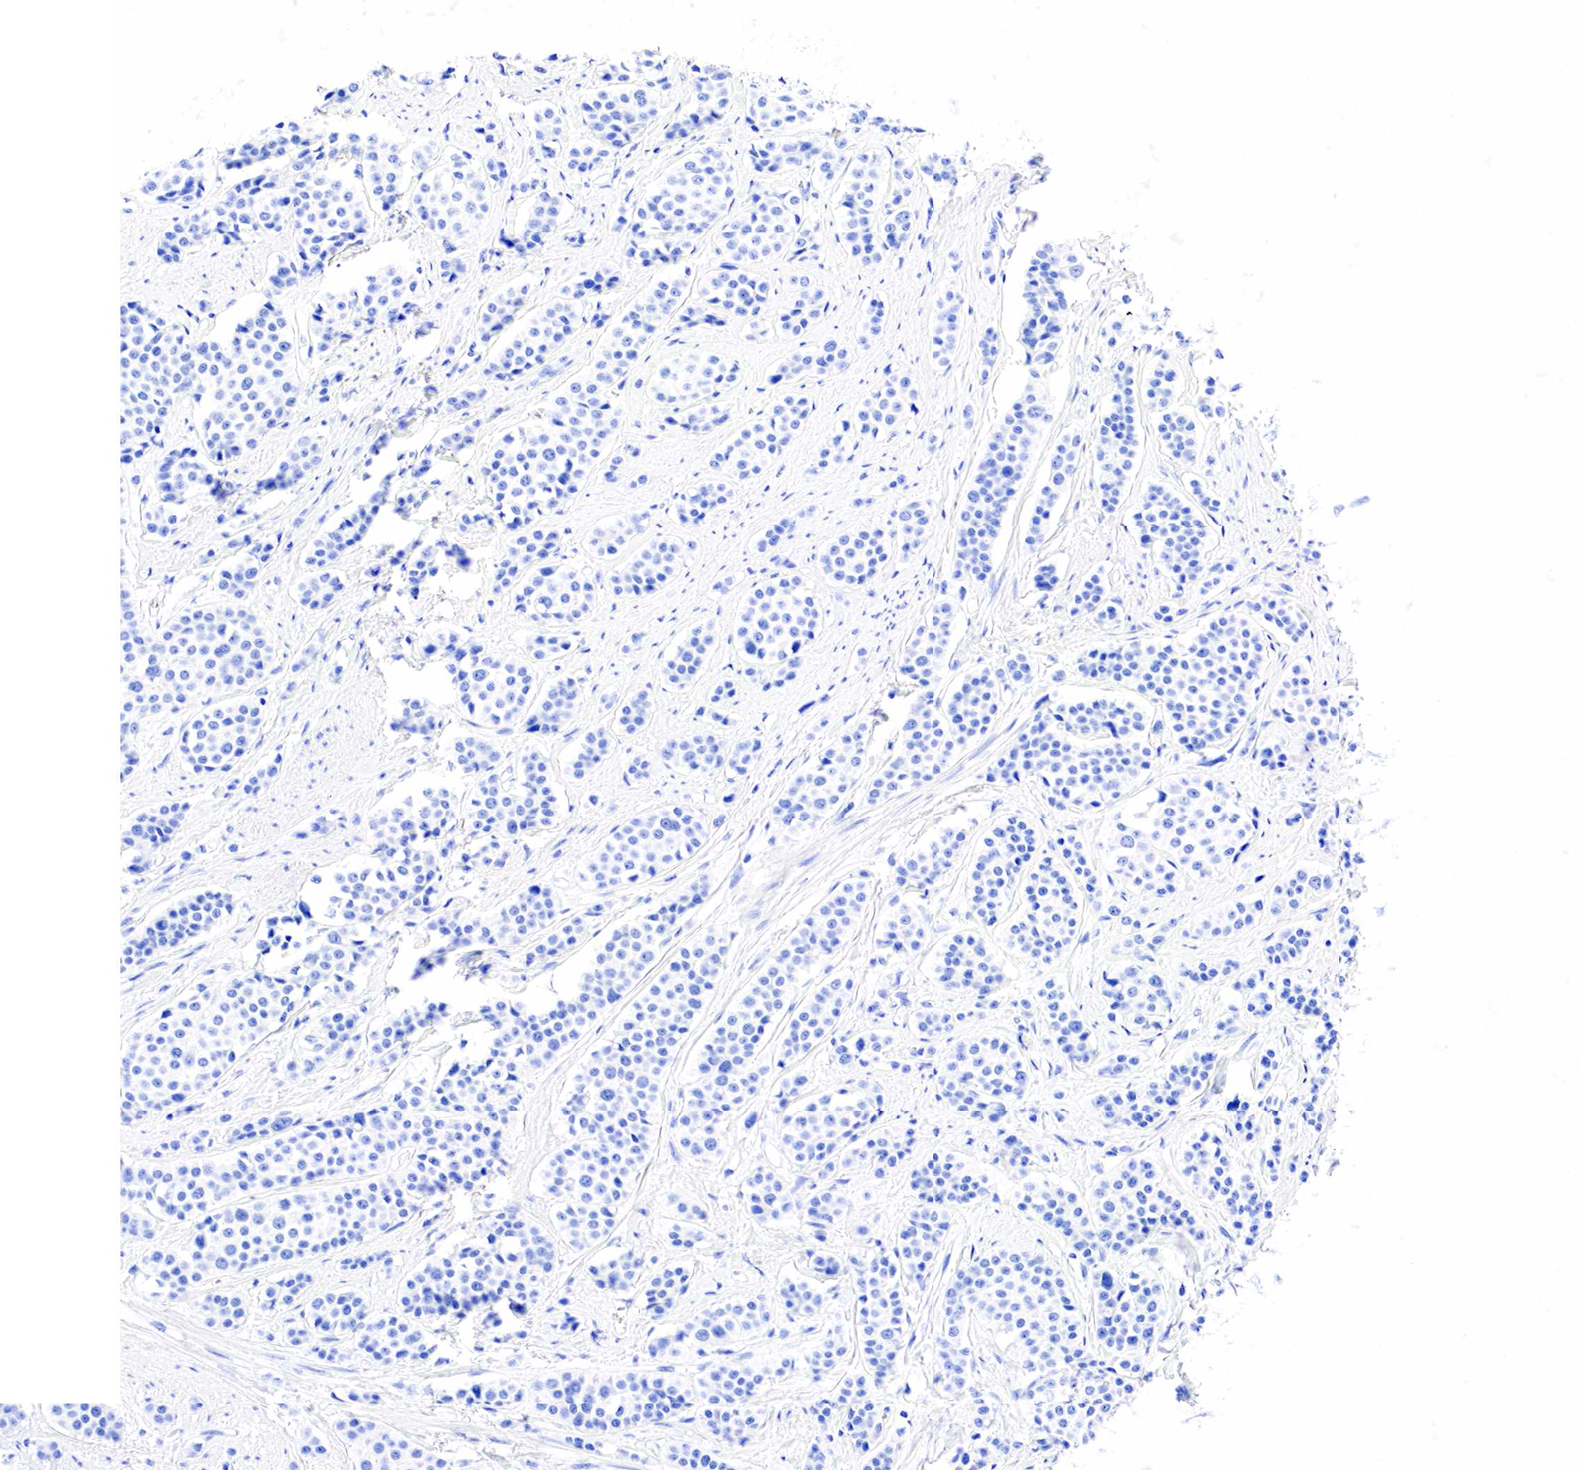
{"staining": {"intensity": "negative", "quantity": "none", "location": "none"}, "tissue": "carcinoid", "cell_type": "Tumor cells", "image_type": "cancer", "snomed": [{"axis": "morphology", "description": "Carcinoid, malignant, NOS"}, {"axis": "topography", "description": "Small intestine"}], "caption": "Immunohistochemistry image of malignant carcinoid stained for a protein (brown), which exhibits no expression in tumor cells.", "gene": "ESR1", "patient": {"sex": "male", "age": 60}}